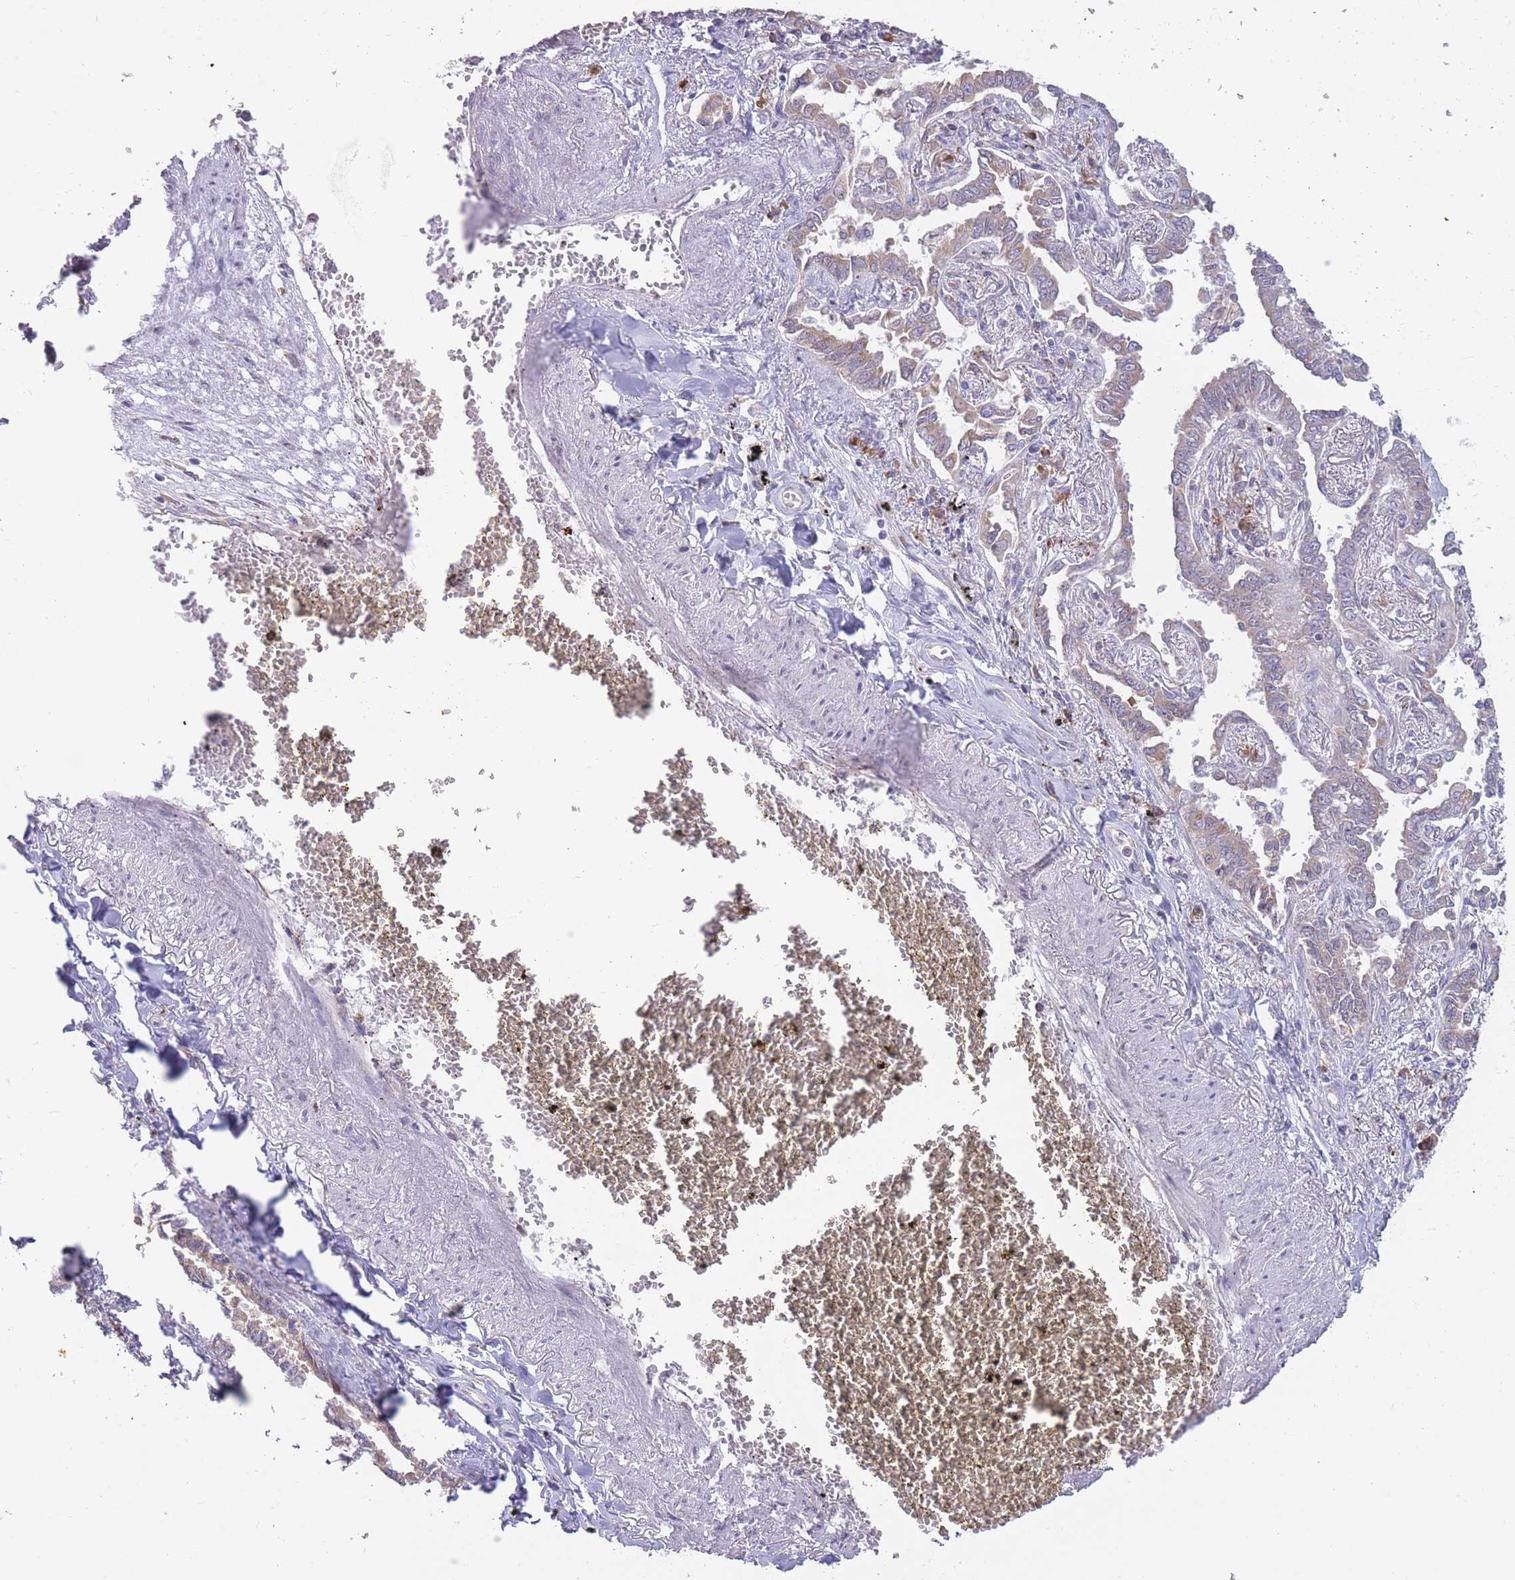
{"staining": {"intensity": "weak", "quantity": "25%-75%", "location": "cytoplasmic/membranous"}, "tissue": "lung cancer", "cell_type": "Tumor cells", "image_type": "cancer", "snomed": [{"axis": "morphology", "description": "Adenocarcinoma, NOS"}, {"axis": "topography", "description": "Lung"}], "caption": "The immunohistochemical stain shows weak cytoplasmic/membranous staining in tumor cells of lung adenocarcinoma tissue.", "gene": "TRAPPC5", "patient": {"sex": "male", "age": 67}}